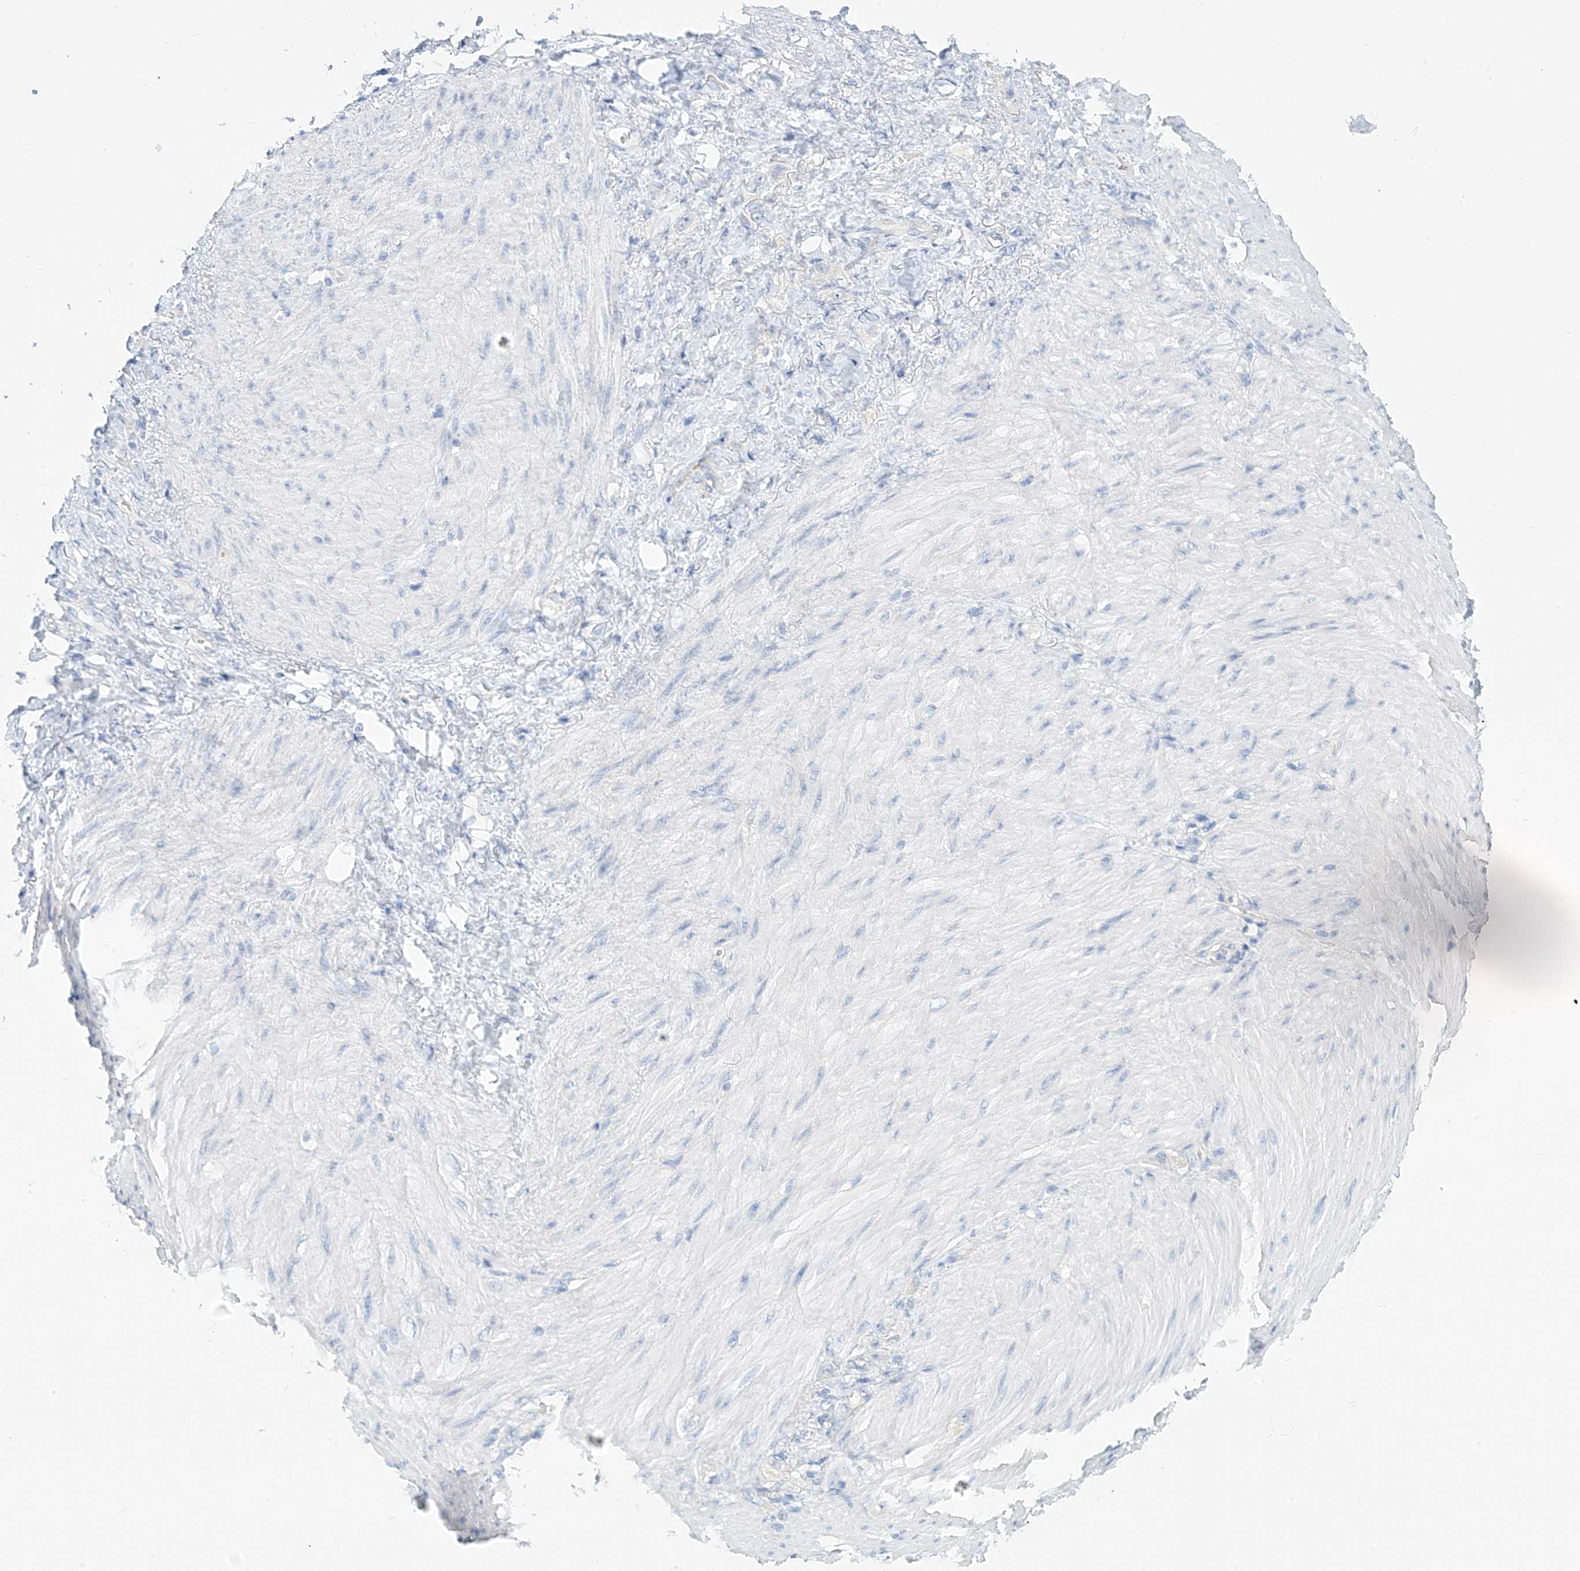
{"staining": {"intensity": "negative", "quantity": "none", "location": "none"}, "tissue": "stomach cancer", "cell_type": "Tumor cells", "image_type": "cancer", "snomed": [{"axis": "morphology", "description": "Normal tissue, NOS"}, {"axis": "morphology", "description": "Adenocarcinoma, NOS"}, {"axis": "topography", "description": "Stomach"}], "caption": "DAB (3,3'-diaminobenzidine) immunohistochemical staining of human adenocarcinoma (stomach) exhibits no significant staining in tumor cells.", "gene": "ZZEF1", "patient": {"sex": "male", "age": 82}}